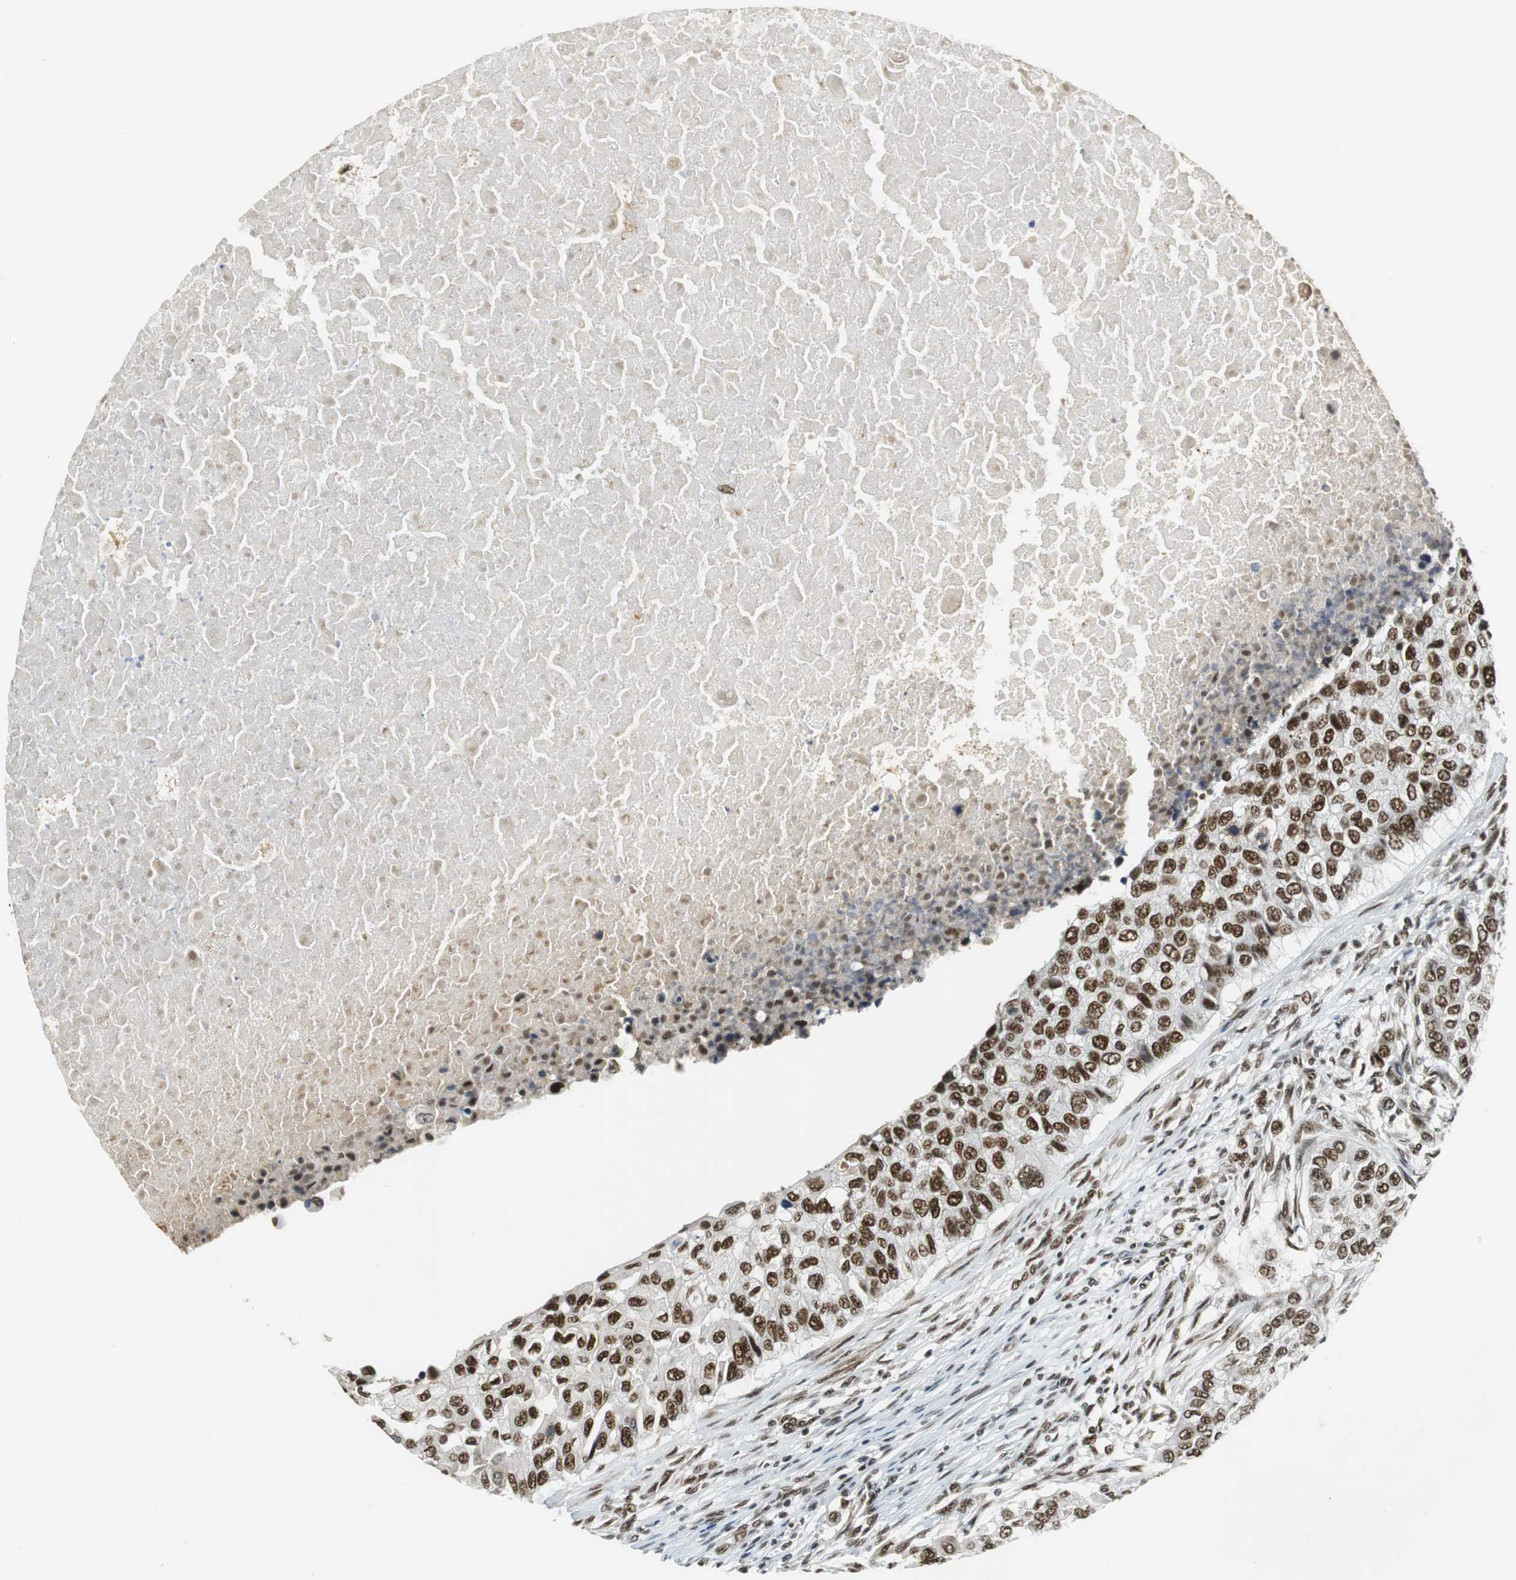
{"staining": {"intensity": "strong", "quantity": ">75%", "location": "nuclear"}, "tissue": "breast cancer", "cell_type": "Tumor cells", "image_type": "cancer", "snomed": [{"axis": "morphology", "description": "Normal tissue, NOS"}, {"axis": "morphology", "description": "Duct carcinoma"}, {"axis": "topography", "description": "Breast"}], "caption": "Brown immunohistochemical staining in breast cancer (intraductal carcinoma) displays strong nuclear staining in approximately >75% of tumor cells.", "gene": "PRKDC", "patient": {"sex": "female", "age": 49}}